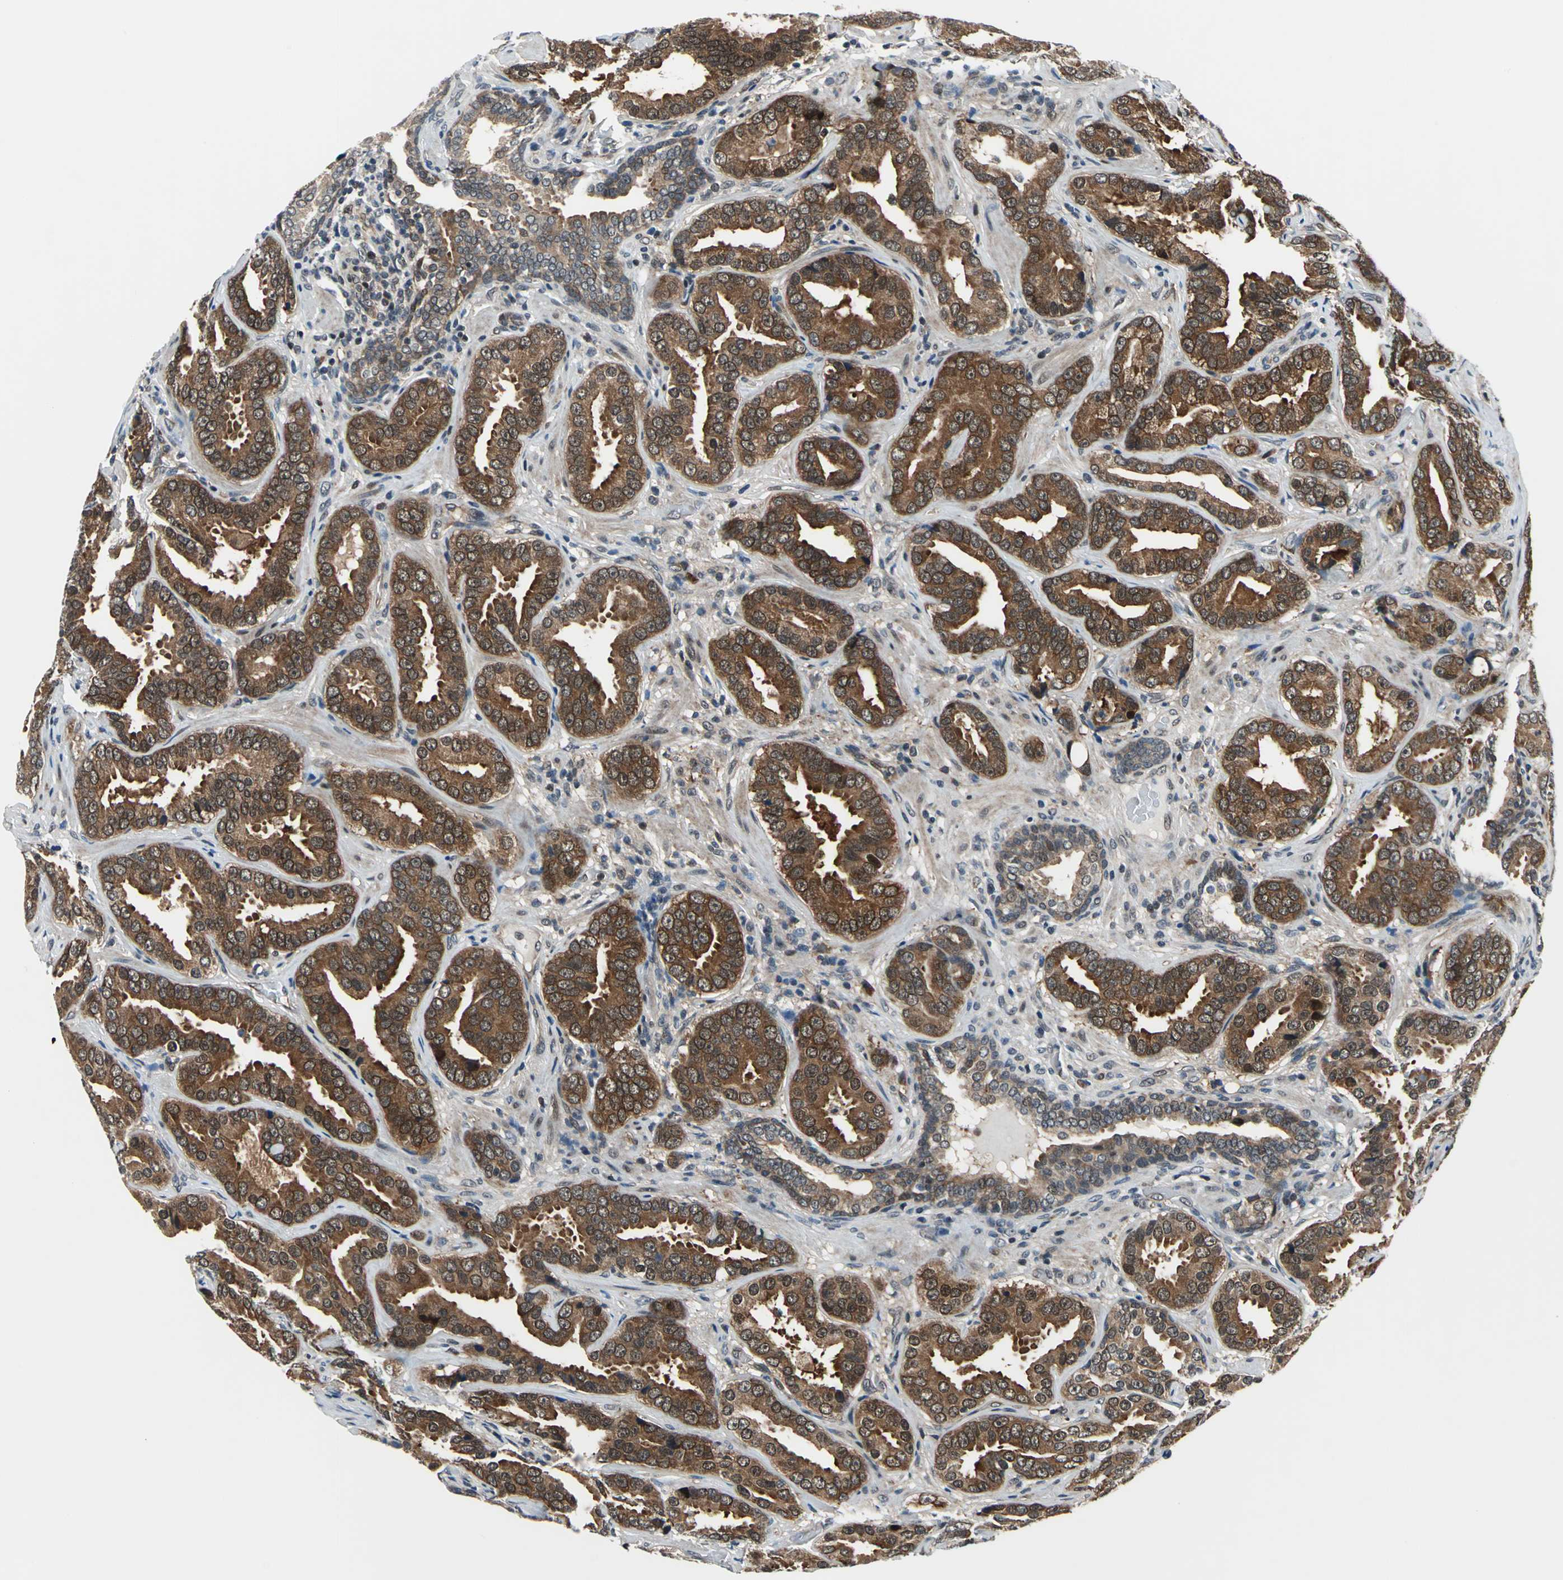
{"staining": {"intensity": "strong", "quantity": ">75%", "location": "cytoplasmic/membranous,nuclear"}, "tissue": "prostate cancer", "cell_type": "Tumor cells", "image_type": "cancer", "snomed": [{"axis": "morphology", "description": "Adenocarcinoma, Low grade"}, {"axis": "topography", "description": "Prostate"}], "caption": "Adenocarcinoma (low-grade) (prostate) tissue displays strong cytoplasmic/membranous and nuclear staining in about >75% of tumor cells, visualized by immunohistochemistry.", "gene": "POLR3K", "patient": {"sex": "male", "age": 59}}